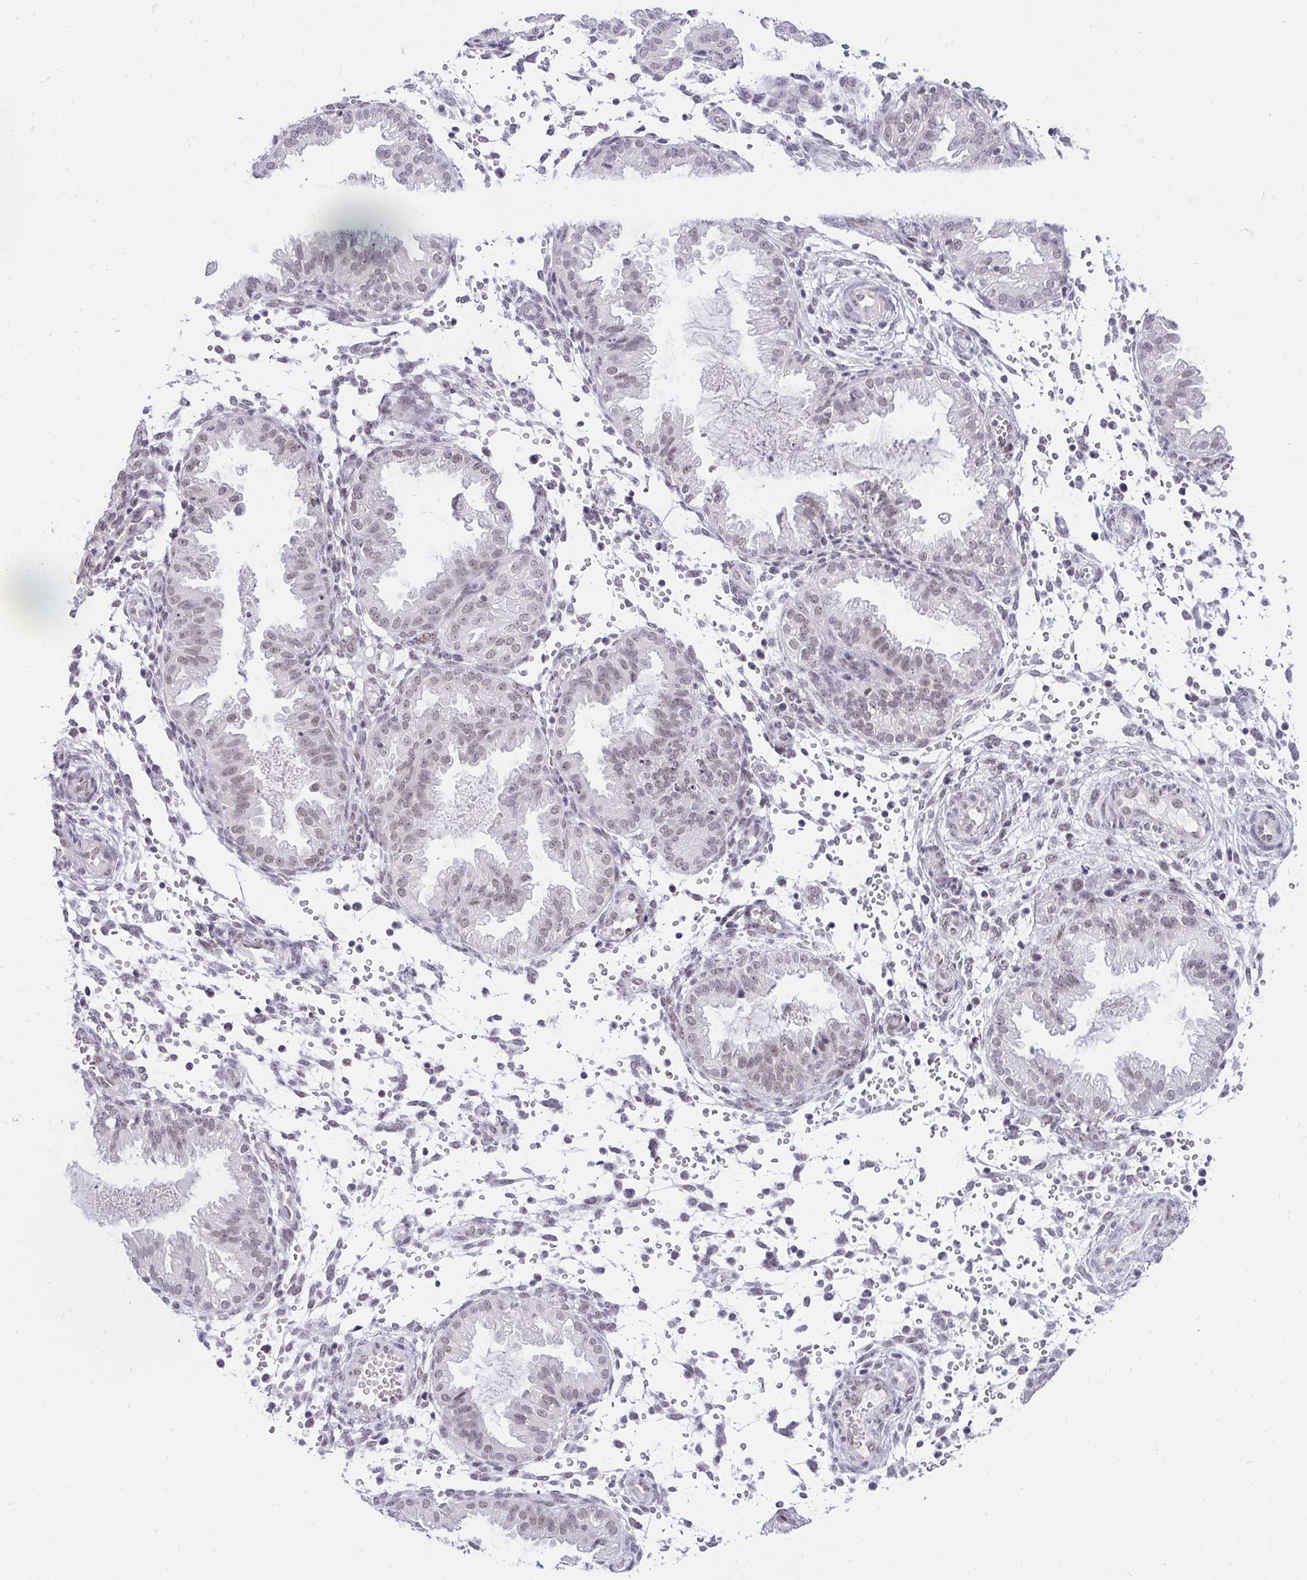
{"staining": {"intensity": "weak", "quantity": "<25%", "location": "nuclear"}, "tissue": "endometrium", "cell_type": "Cells in endometrial stroma", "image_type": "normal", "snomed": [{"axis": "morphology", "description": "Normal tissue, NOS"}, {"axis": "topography", "description": "Endometrium"}], "caption": "An immunohistochemistry photomicrograph of normal endometrium is shown. There is no staining in cells in endometrial stroma of endometrium.", "gene": "ZNF860", "patient": {"sex": "female", "age": 33}}